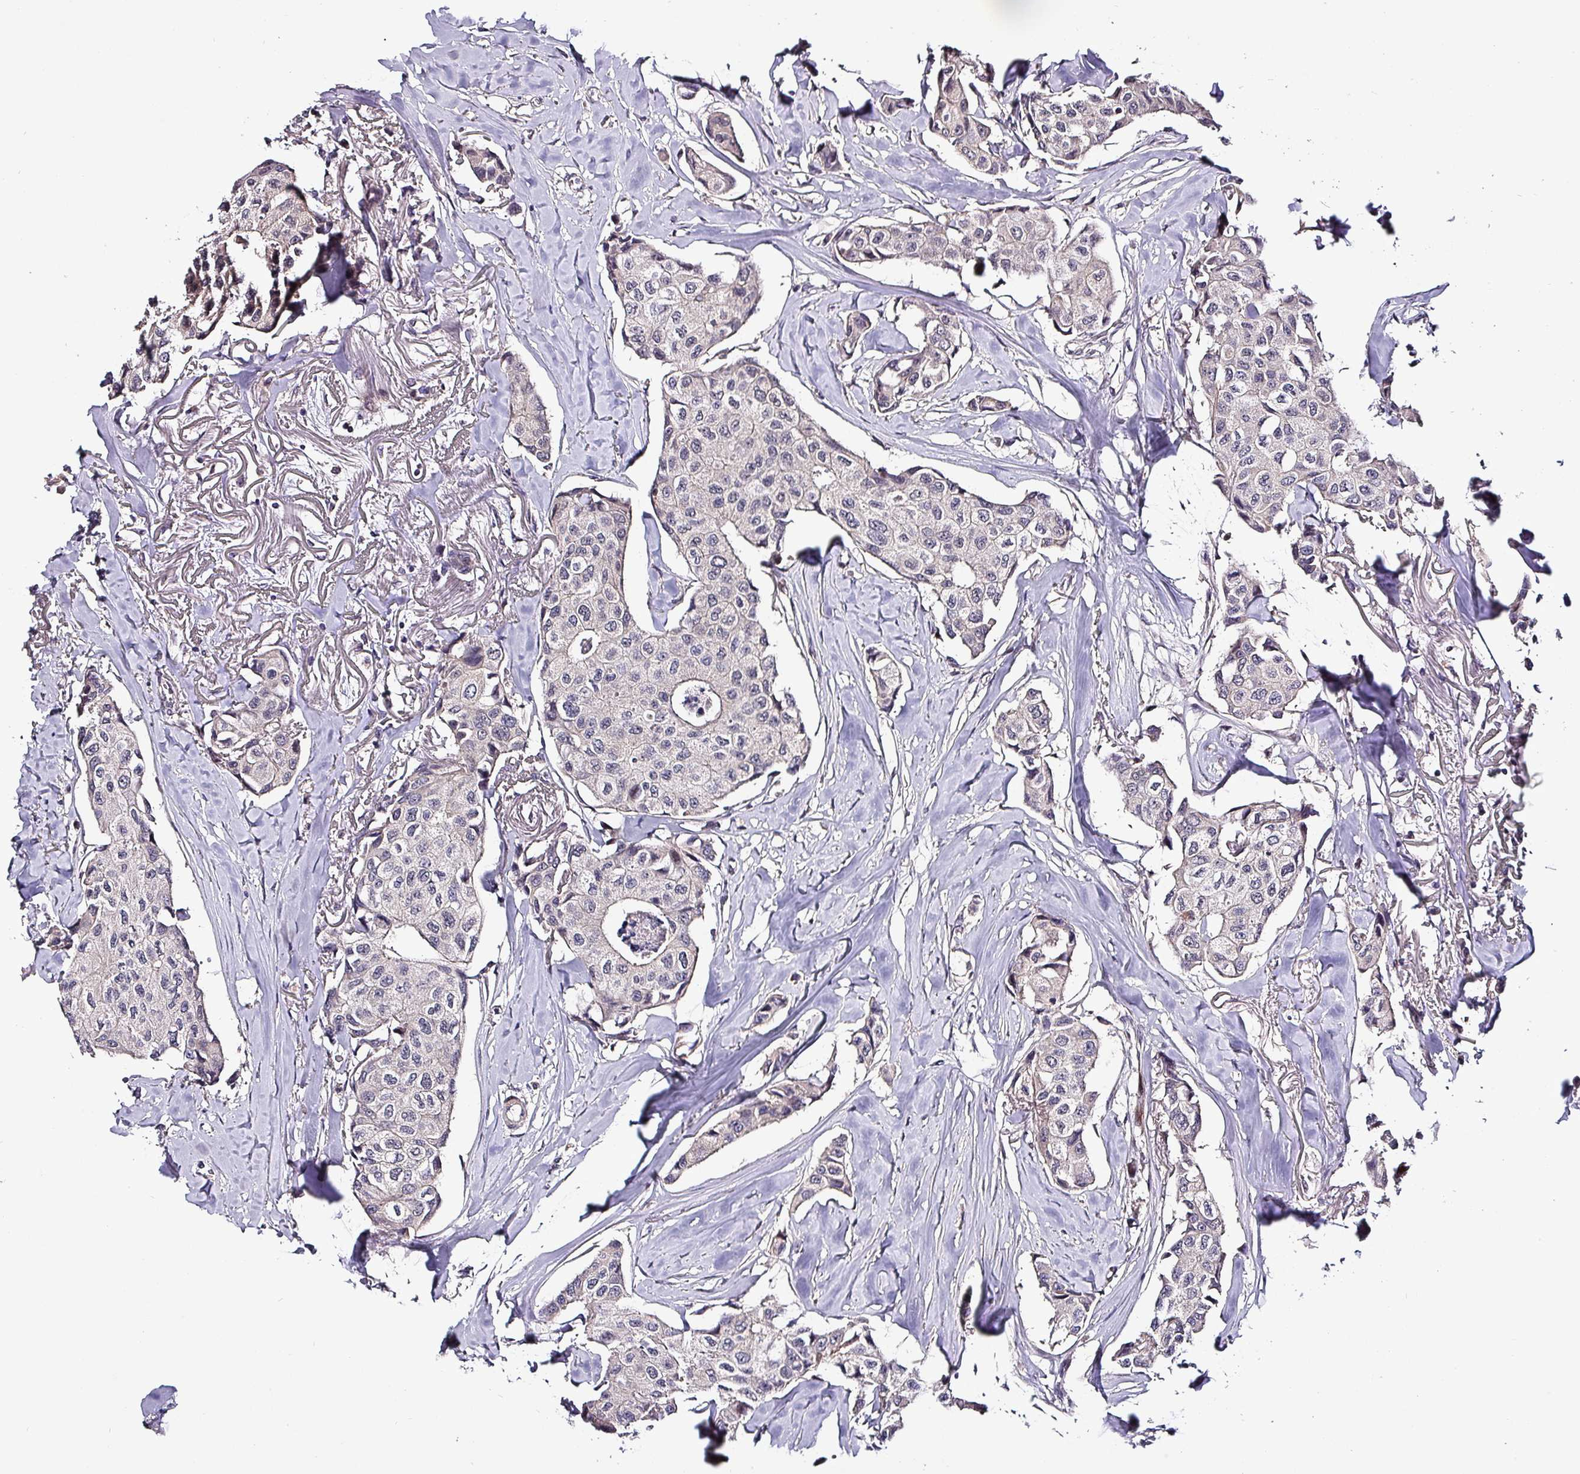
{"staining": {"intensity": "negative", "quantity": "none", "location": "none"}, "tissue": "breast cancer", "cell_type": "Tumor cells", "image_type": "cancer", "snomed": [{"axis": "morphology", "description": "Duct carcinoma"}, {"axis": "topography", "description": "Breast"}], "caption": "Tumor cells show no significant staining in intraductal carcinoma (breast).", "gene": "GRAPL", "patient": {"sex": "female", "age": 80}}